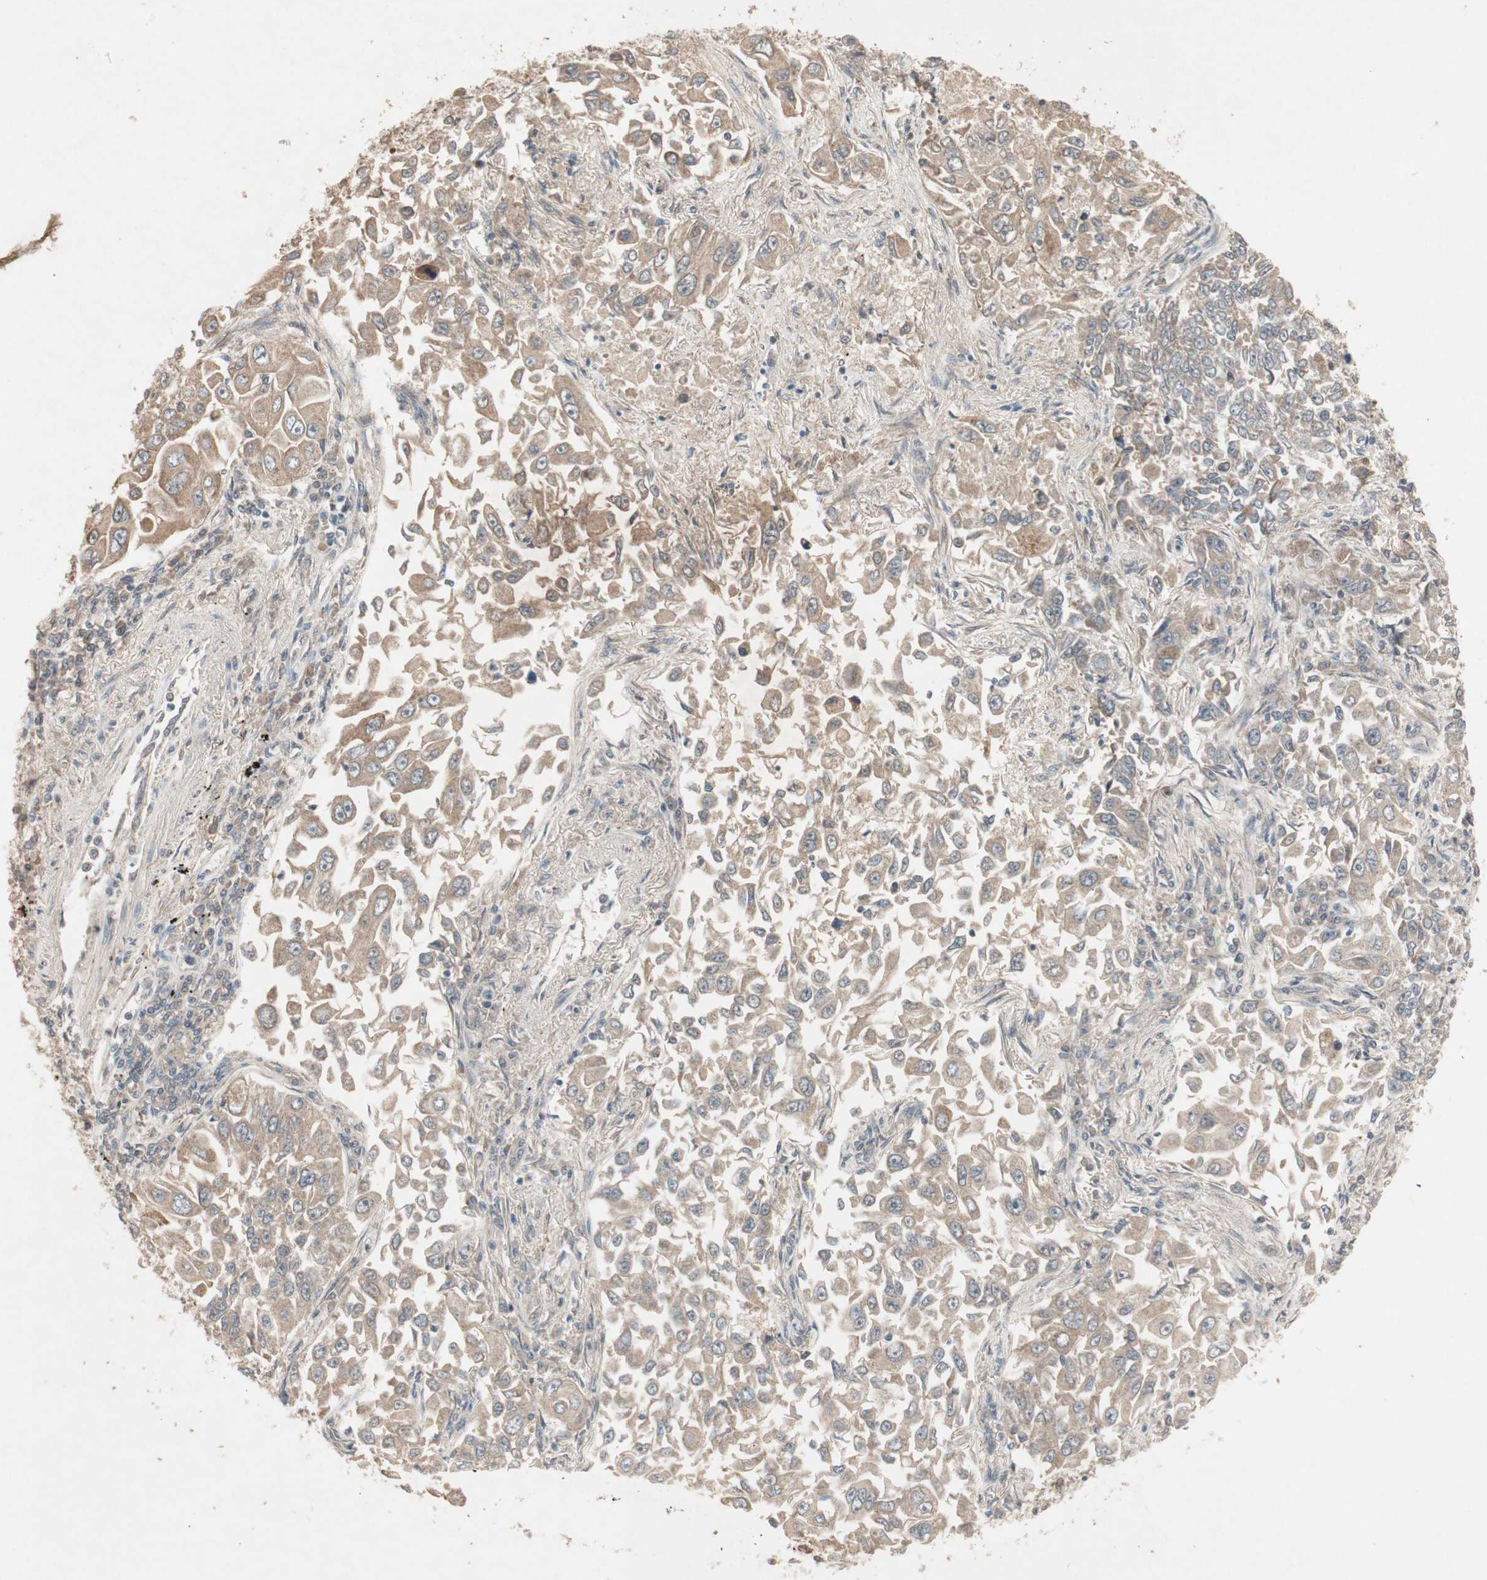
{"staining": {"intensity": "weak", "quantity": "25%-75%", "location": "cytoplasmic/membranous"}, "tissue": "lung cancer", "cell_type": "Tumor cells", "image_type": "cancer", "snomed": [{"axis": "morphology", "description": "Adenocarcinoma, NOS"}, {"axis": "topography", "description": "Lung"}], "caption": "Immunohistochemical staining of lung cancer (adenocarcinoma) displays weak cytoplasmic/membranous protein staining in approximately 25%-75% of tumor cells.", "gene": "JMJD7-PLA2G4B", "patient": {"sex": "male", "age": 84}}